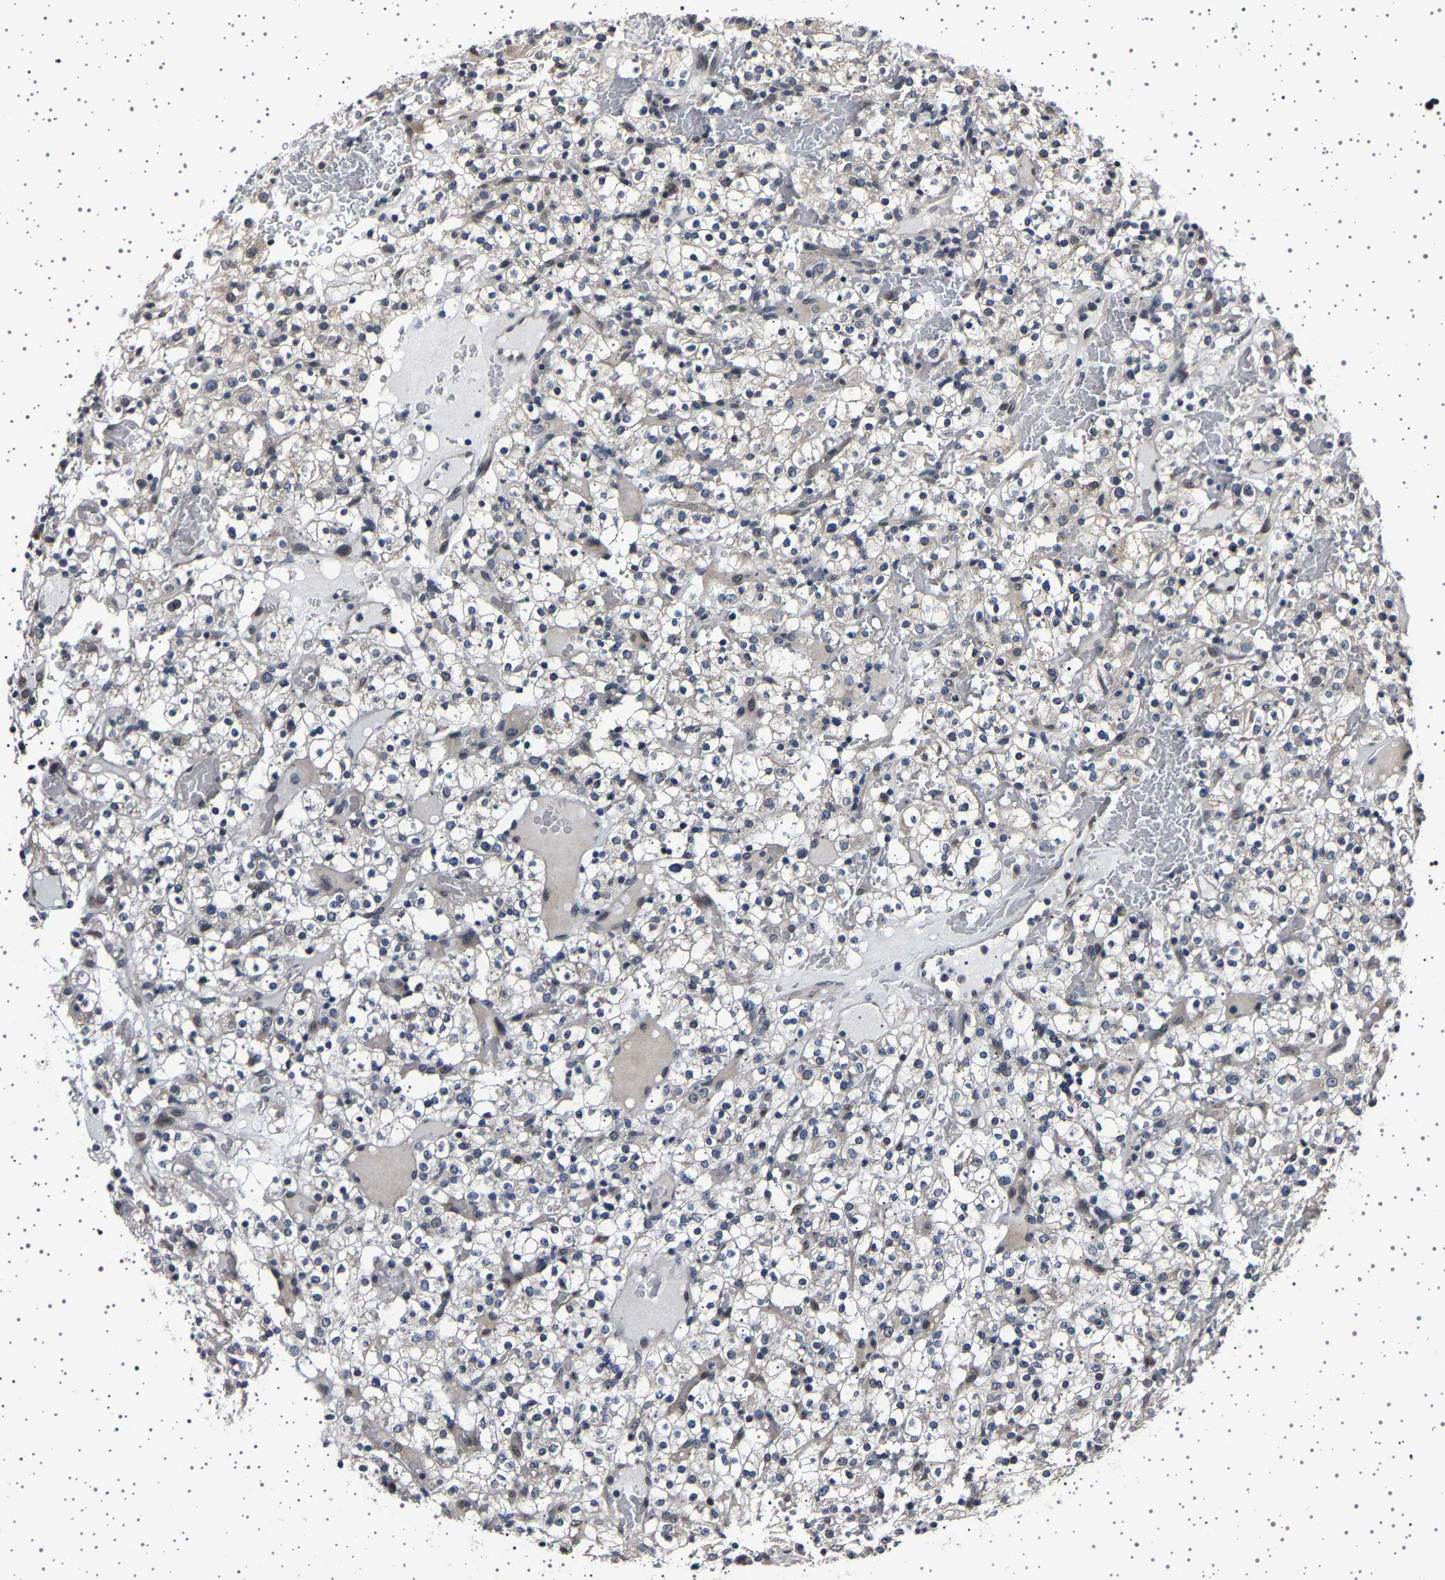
{"staining": {"intensity": "negative", "quantity": "none", "location": "none"}, "tissue": "renal cancer", "cell_type": "Tumor cells", "image_type": "cancer", "snomed": [{"axis": "morphology", "description": "Normal tissue, NOS"}, {"axis": "morphology", "description": "Adenocarcinoma, NOS"}, {"axis": "topography", "description": "Kidney"}], "caption": "An immunohistochemistry histopathology image of adenocarcinoma (renal) is shown. There is no staining in tumor cells of adenocarcinoma (renal).", "gene": "IL10RB", "patient": {"sex": "female", "age": 72}}